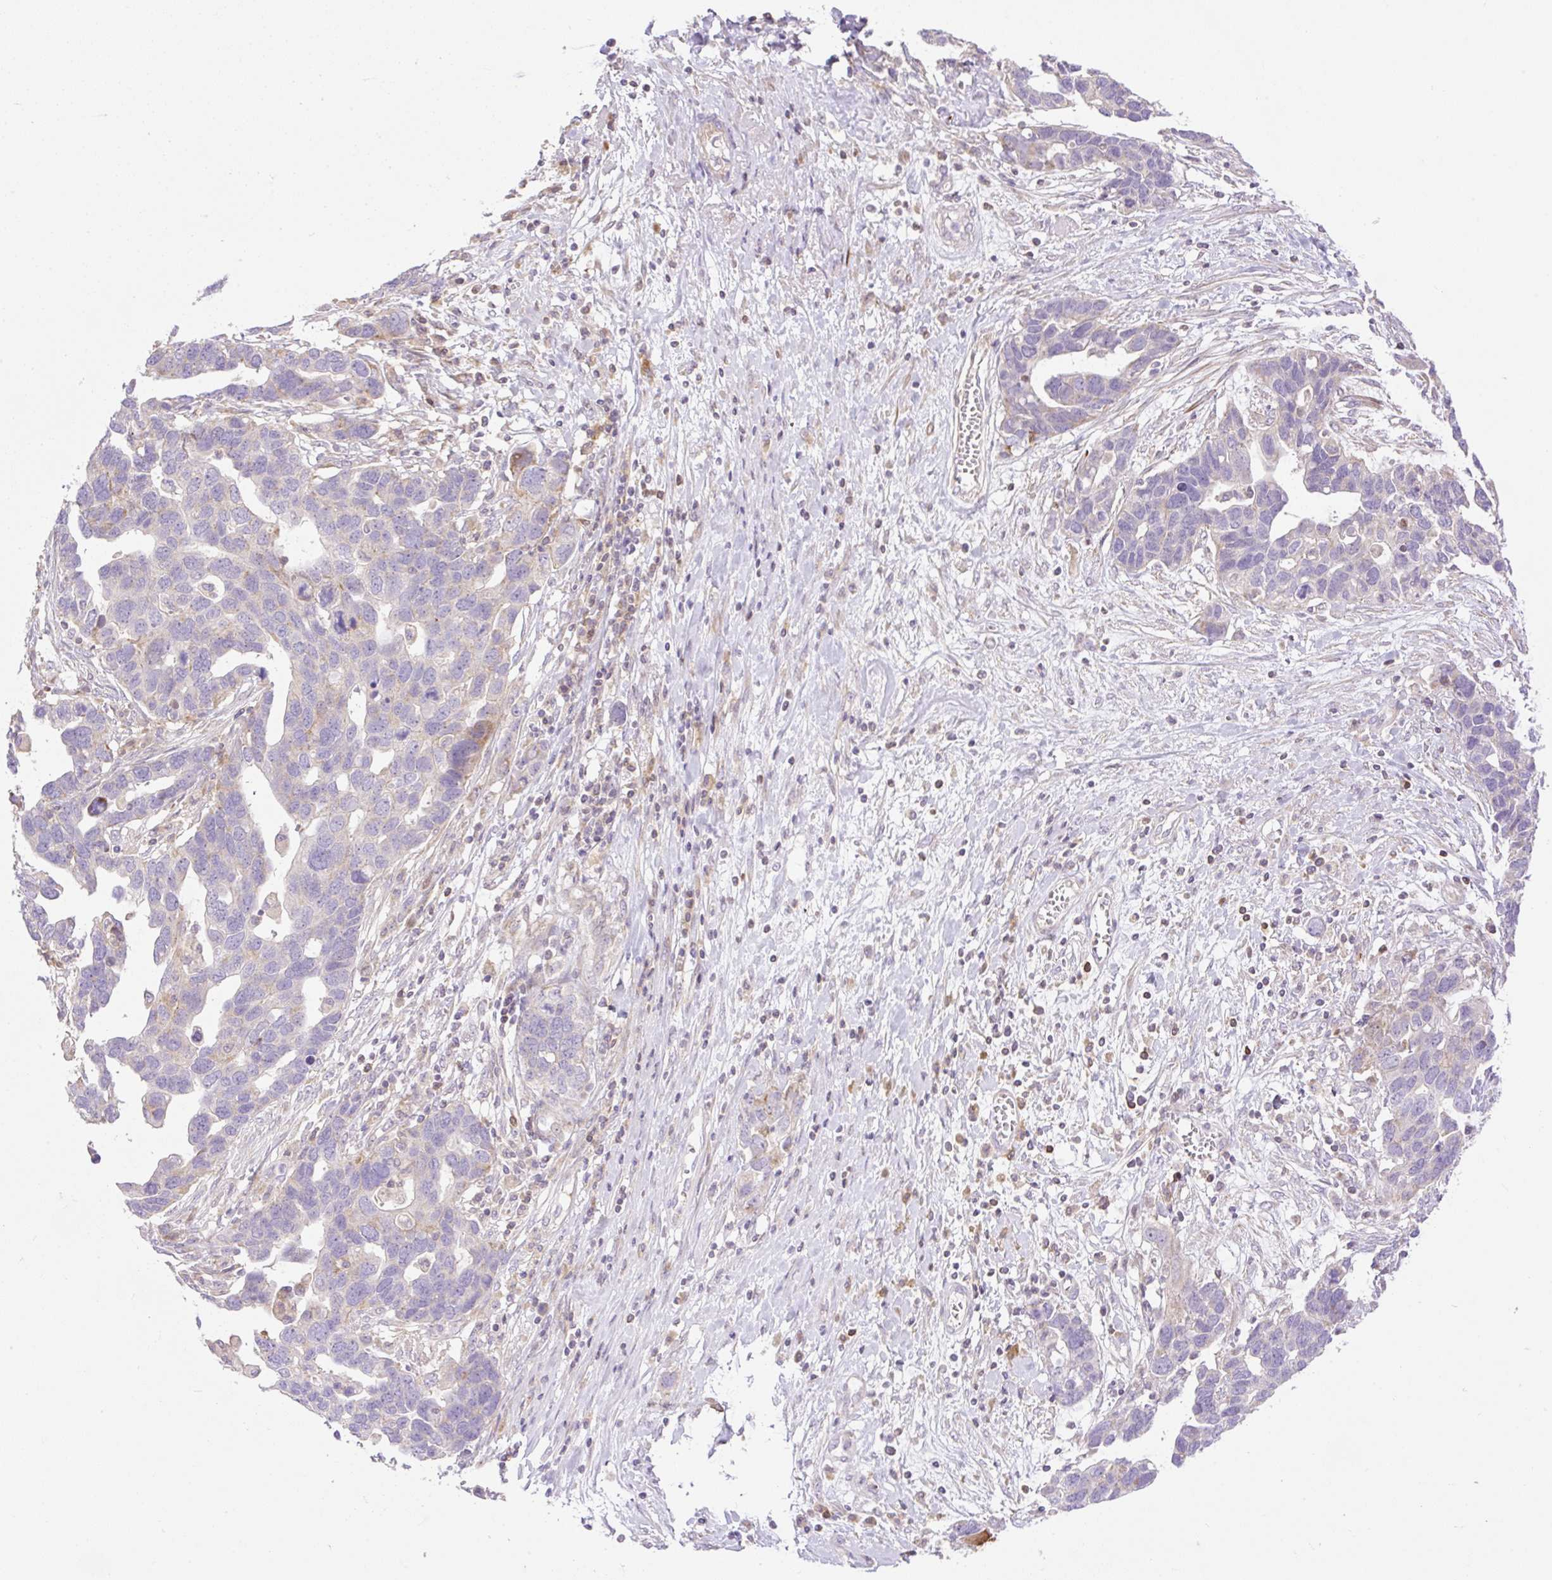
{"staining": {"intensity": "negative", "quantity": "none", "location": "none"}, "tissue": "ovarian cancer", "cell_type": "Tumor cells", "image_type": "cancer", "snomed": [{"axis": "morphology", "description": "Cystadenocarcinoma, serous, NOS"}, {"axis": "topography", "description": "Ovary"}], "caption": "High magnification brightfield microscopy of ovarian cancer (serous cystadenocarcinoma) stained with DAB (3,3'-diaminobenzidine) (brown) and counterstained with hematoxylin (blue): tumor cells show no significant expression.", "gene": "VPS25", "patient": {"sex": "female", "age": 54}}